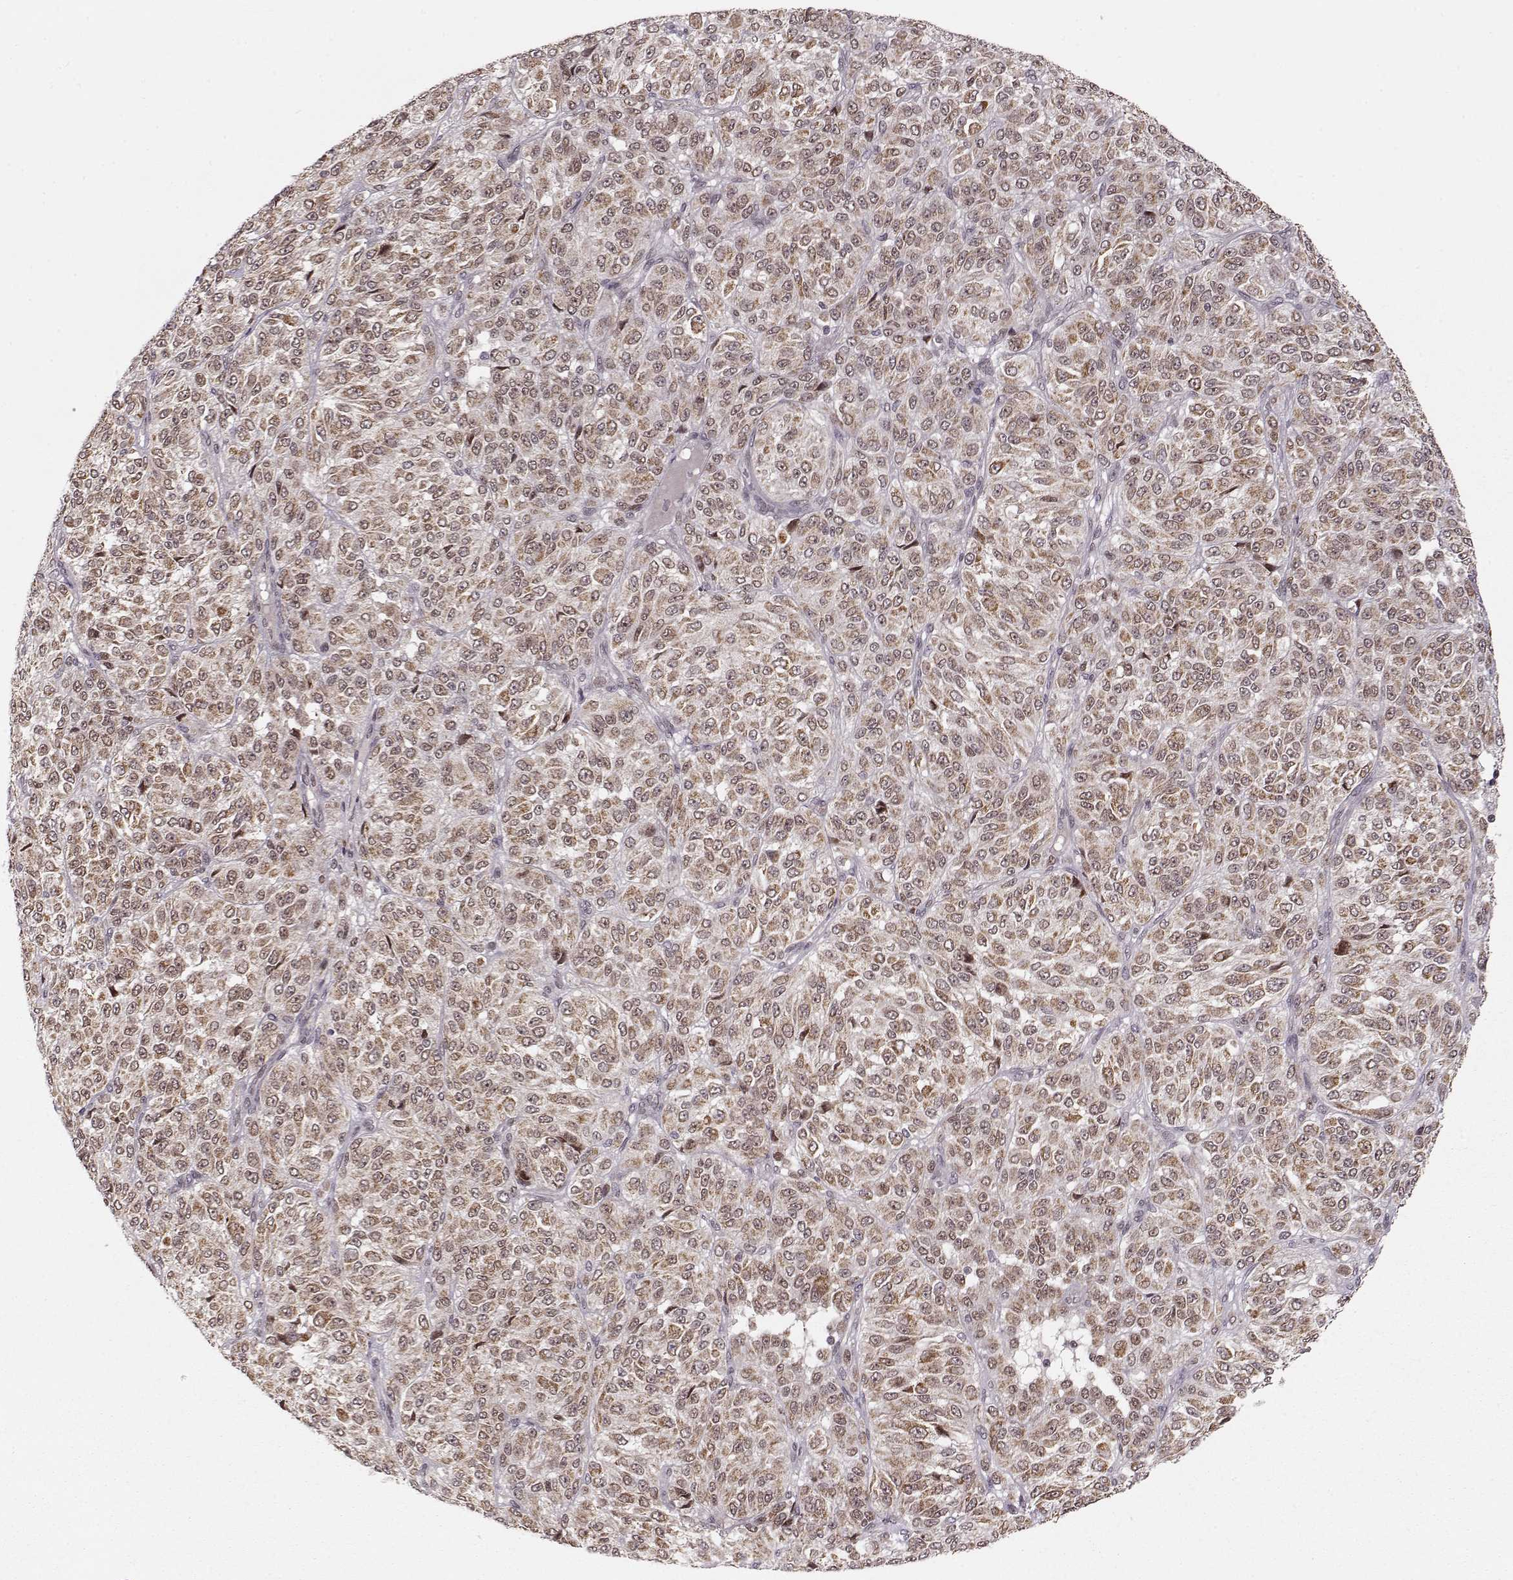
{"staining": {"intensity": "moderate", "quantity": ">75%", "location": "cytoplasmic/membranous"}, "tissue": "melanoma", "cell_type": "Tumor cells", "image_type": "cancer", "snomed": [{"axis": "morphology", "description": "Malignant melanoma, Metastatic site"}, {"axis": "topography", "description": "Brain"}], "caption": "Protein expression analysis of malignant melanoma (metastatic site) demonstrates moderate cytoplasmic/membranous staining in approximately >75% of tumor cells.", "gene": "RAI1", "patient": {"sex": "female", "age": 56}}